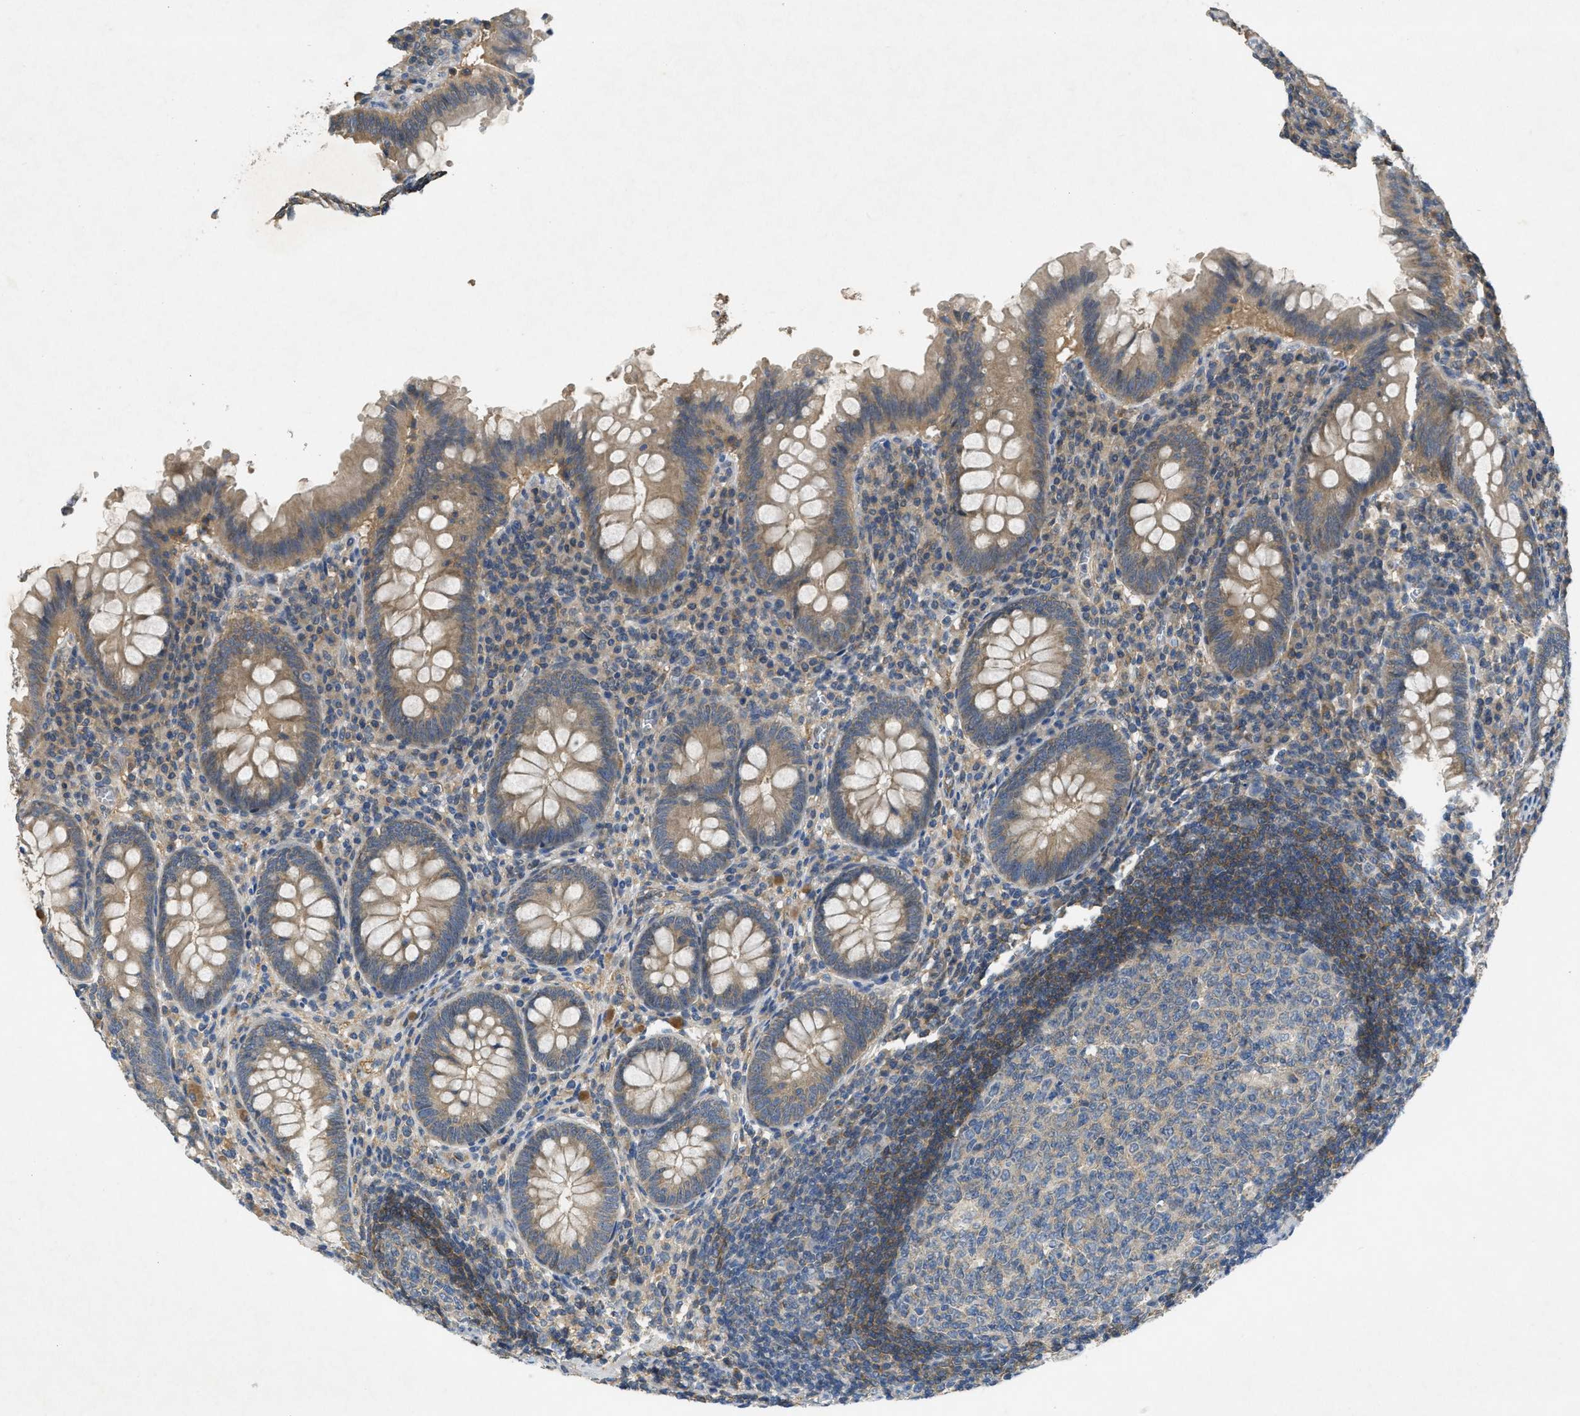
{"staining": {"intensity": "weak", "quantity": ">75%", "location": "cytoplasmic/membranous"}, "tissue": "appendix", "cell_type": "Glandular cells", "image_type": "normal", "snomed": [{"axis": "morphology", "description": "Normal tissue, NOS"}, {"axis": "topography", "description": "Appendix"}], "caption": "The histopathology image shows staining of benign appendix, revealing weak cytoplasmic/membranous protein staining (brown color) within glandular cells.", "gene": "PPP3CA", "patient": {"sex": "male", "age": 56}}